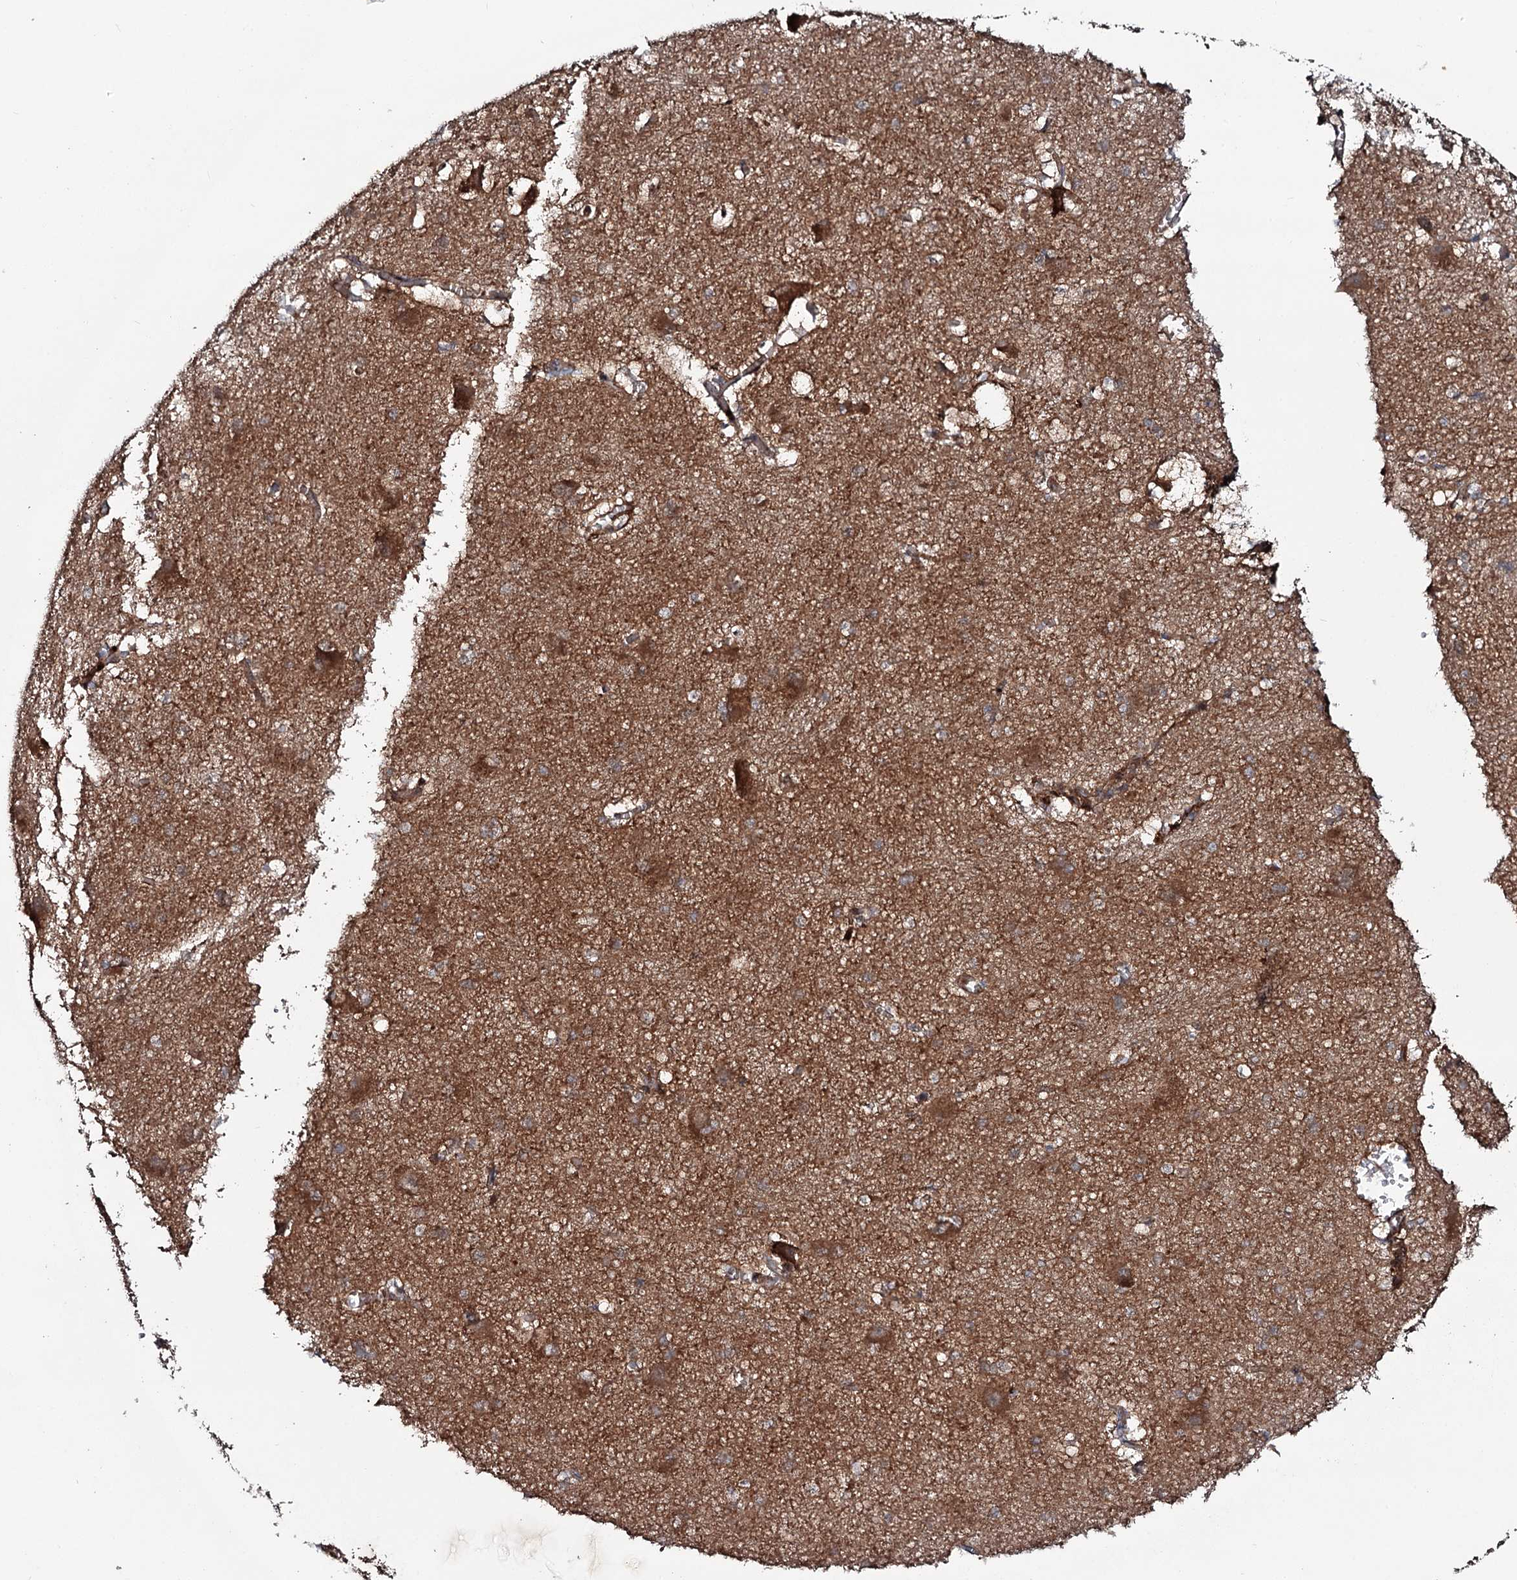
{"staining": {"intensity": "moderate", "quantity": "25%-75%", "location": "cytoplasmic/membranous"}, "tissue": "caudate", "cell_type": "Glial cells", "image_type": "normal", "snomed": [{"axis": "morphology", "description": "Normal tissue, NOS"}, {"axis": "topography", "description": "Lateral ventricle wall"}], "caption": "A brown stain highlights moderate cytoplasmic/membranous expression of a protein in glial cells of unremarkable caudate. The staining was performed using DAB, with brown indicating positive protein expression. Nuclei are stained blue with hematoxylin.", "gene": "ADGRG4", "patient": {"sex": "male", "age": 37}}